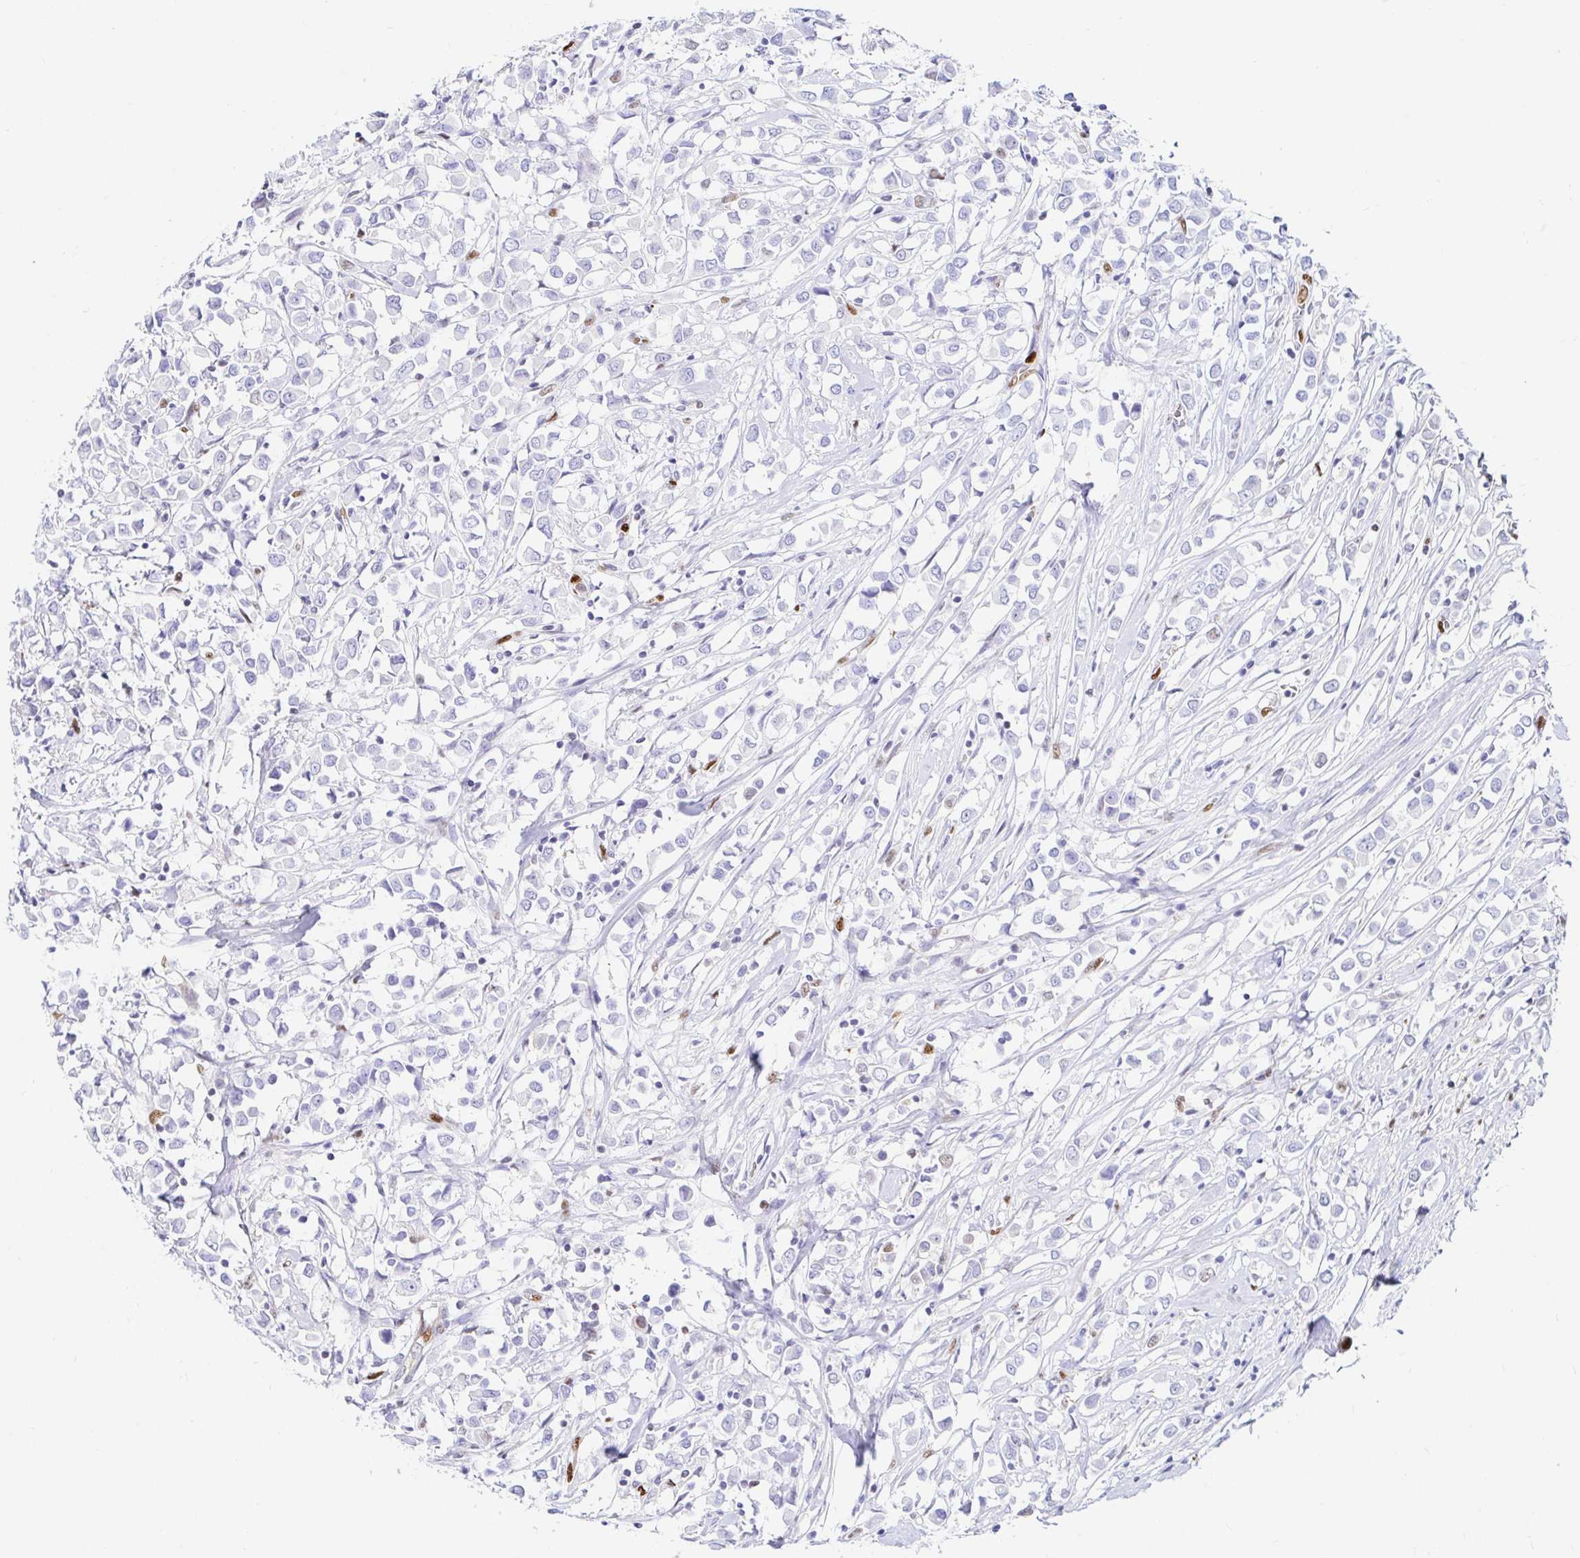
{"staining": {"intensity": "negative", "quantity": "none", "location": "none"}, "tissue": "breast cancer", "cell_type": "Tumor cells", "image_type": "cancer", "snomed": [{"axis": "morphology", "description": "Duct carcinoma"}, {"axis": "topography", "description": "Breast"}], "caption": "IHC histopathology image of neoplastic tissue: human breast cancer (invasive ductal carcinoma) stained with DAB reveals no significant protein staining in tumor cells. (Brightfield microscopy of DAB (3,3'-diaminobenzidine) immunohistochemistry at high magnification).", "gene": "HINFP", "patient": {"sex": "female", "age": 61}}